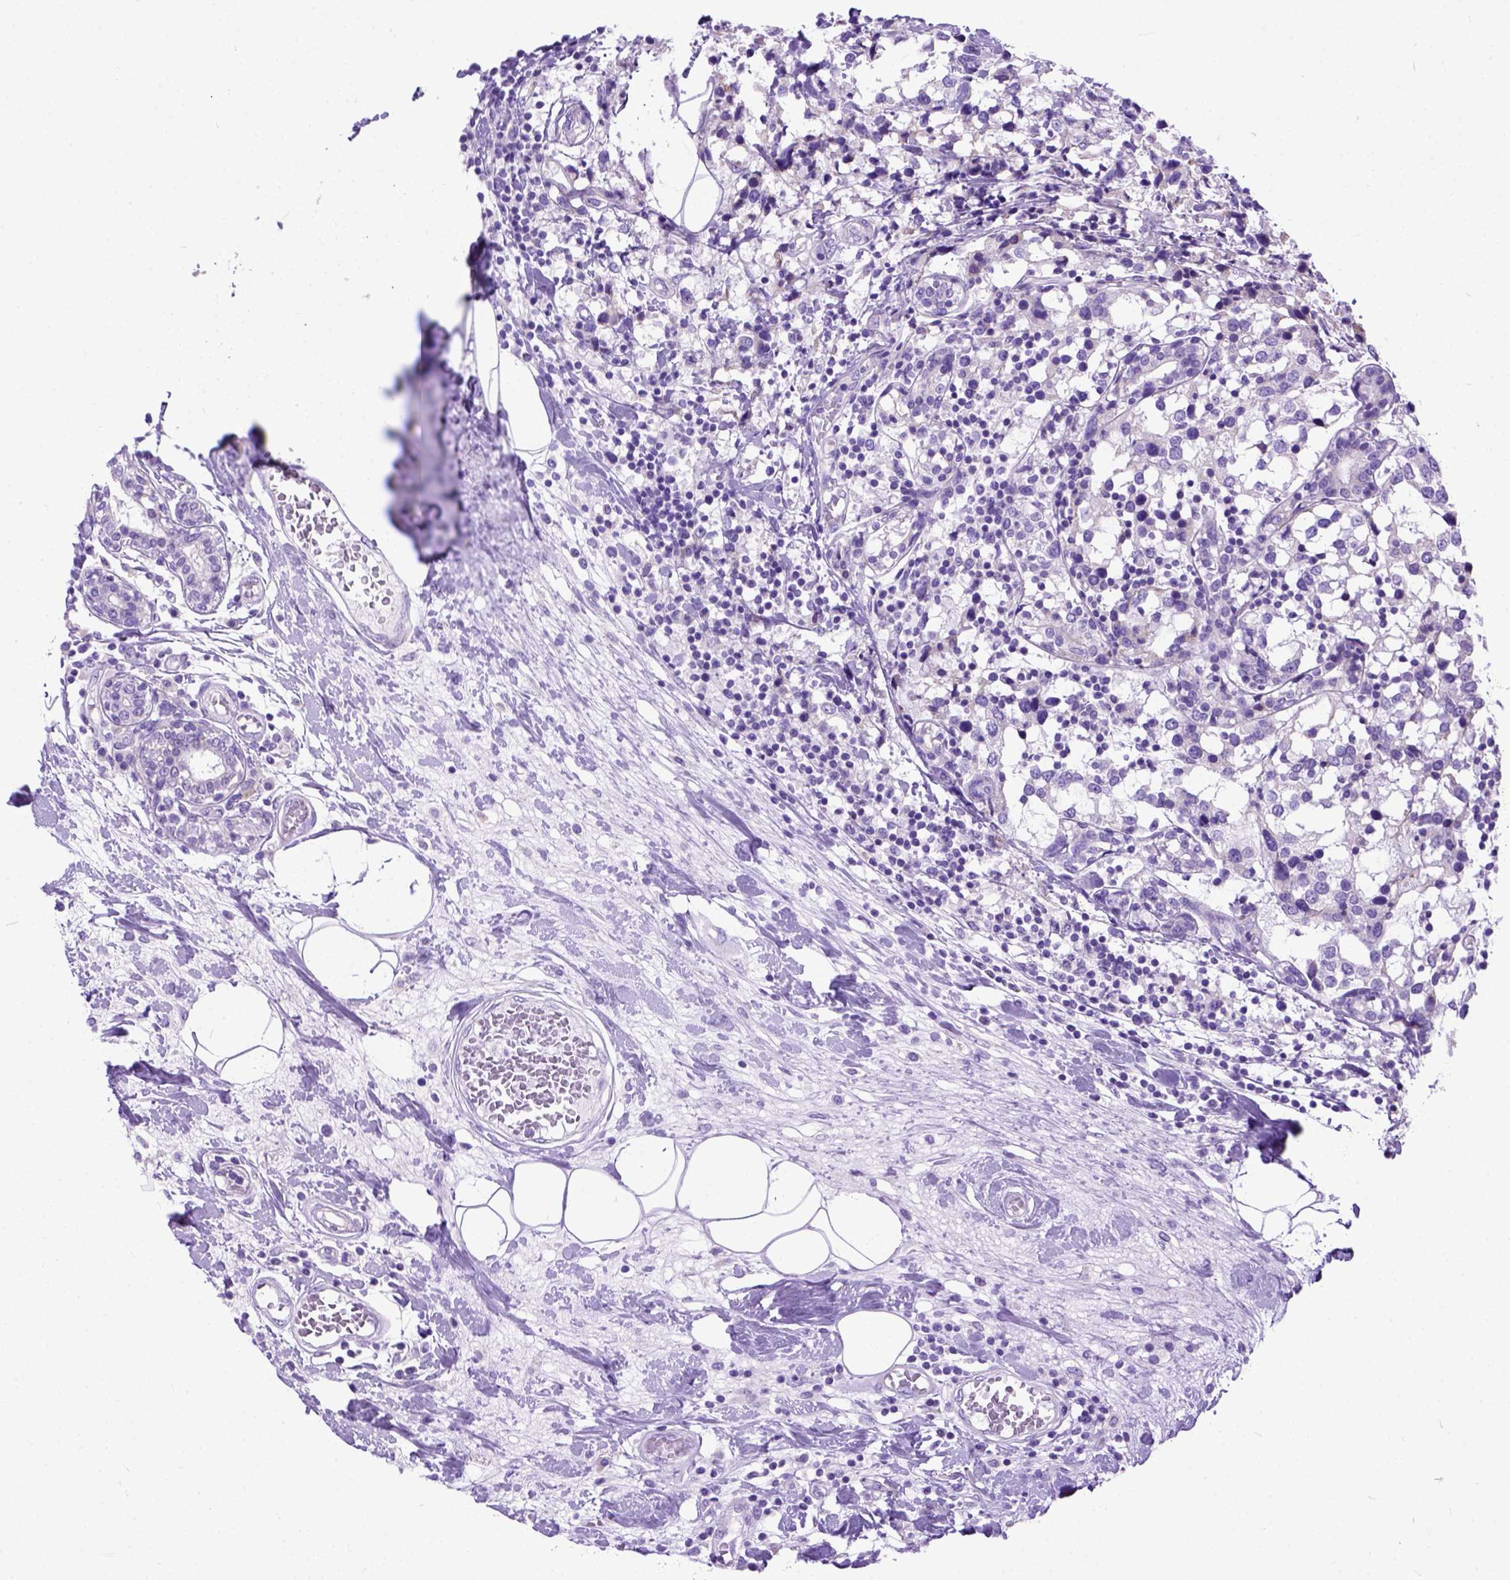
{"staining": {"intensity": "negative", "quantity": "none", "location": "none"}, "tissue": "breast cancer", "cell_type": "Tumor cells", "image_type": "cancer", "snomed": [{"axis": "morphology", "description": "Lobular carcinoma"}, {"axis": "topography", "description": "Breast"}], "caption": "Tumor cells show no significant expression in breast cancer (lobular carcinoma).", "gene": "ODAD3", "patient": {"sex": "female", "age": 59}}